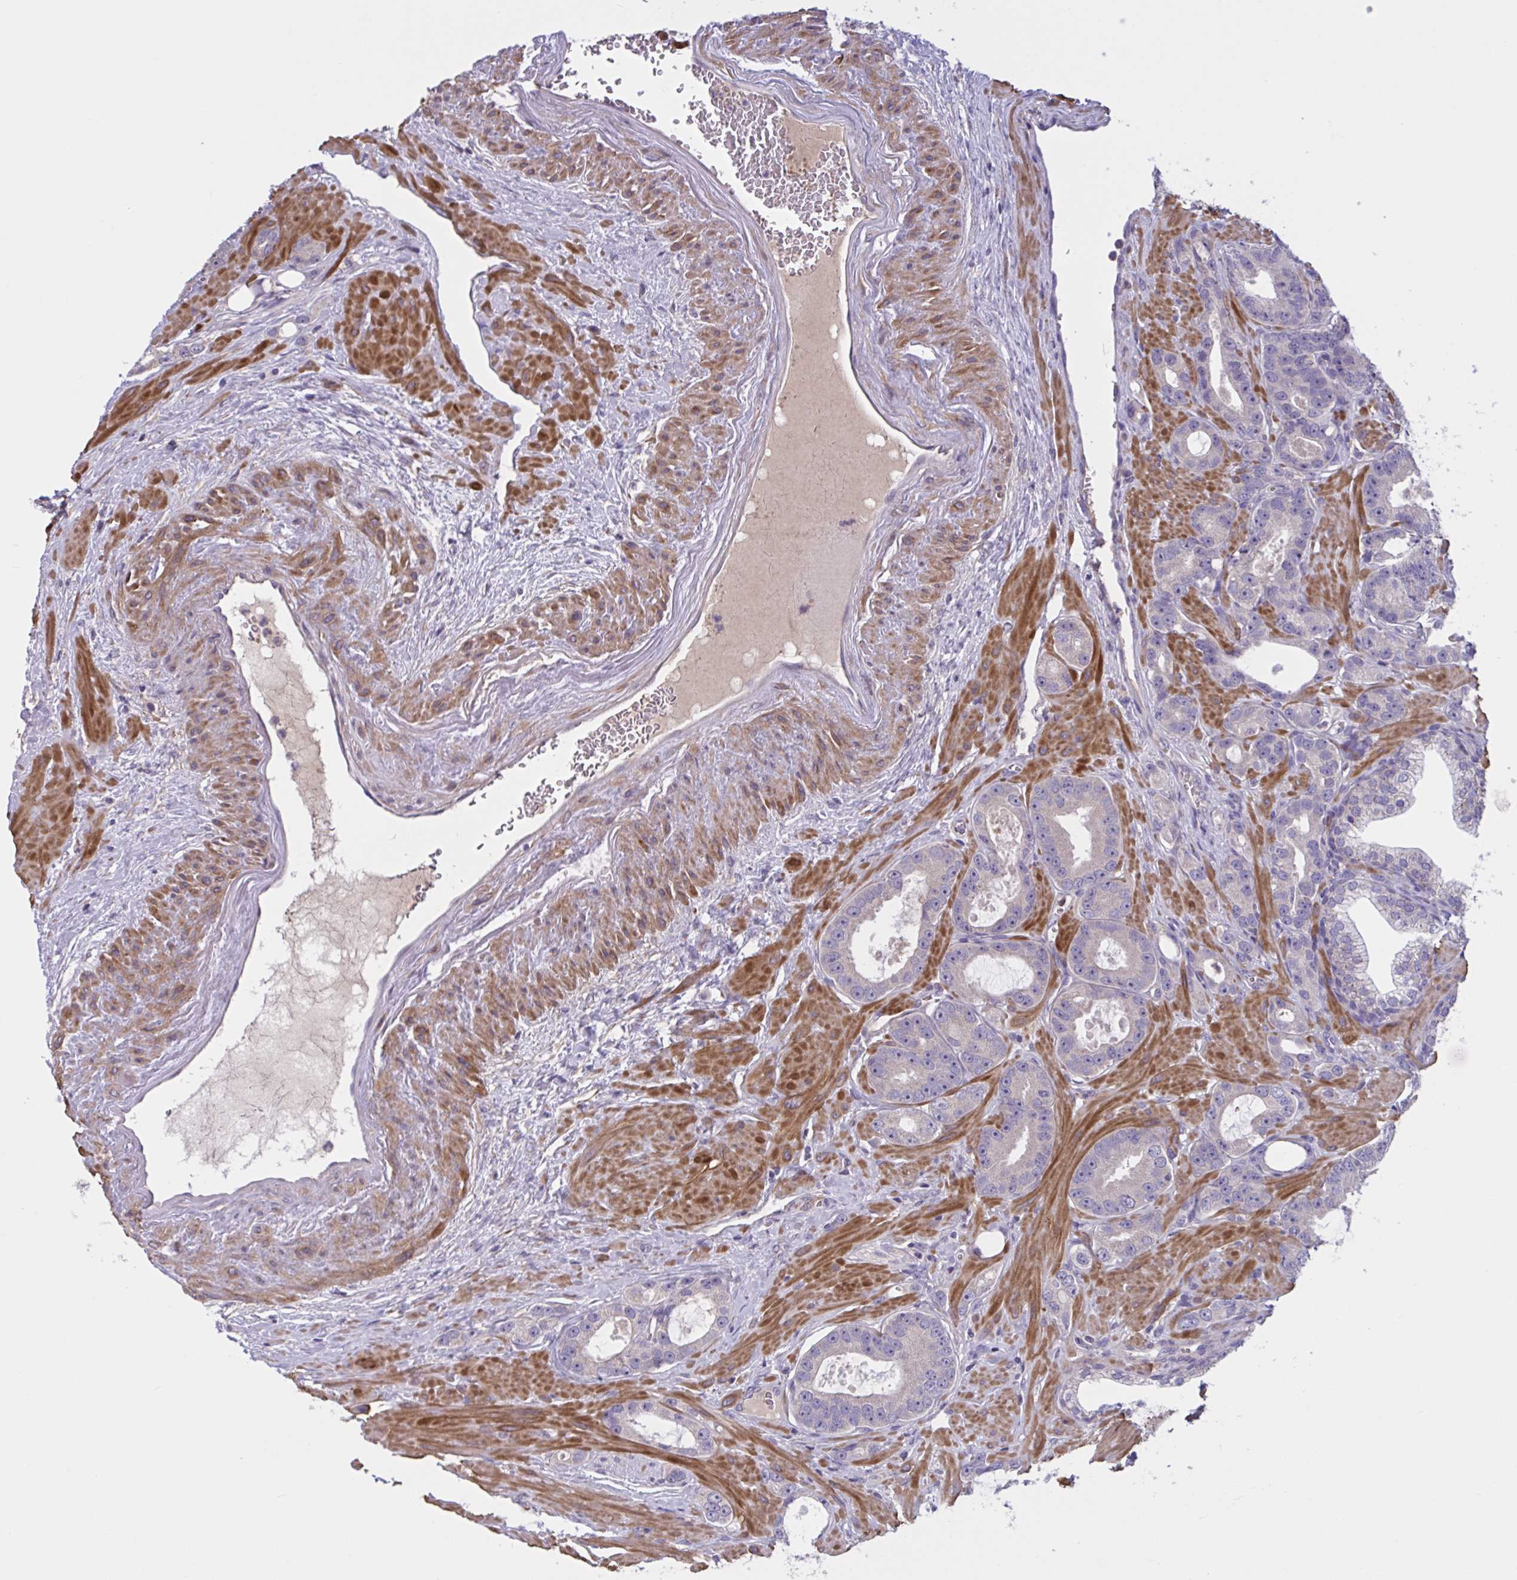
{"staining": {"intensity": "weak", "quantity": "<25%", "location": "cytoplasmic/membranous"}, "tissue": "prostate cancer", "cell_type": "Tumor cells", "image_type": "cancer", "snomed": [{"axis": "morphology", "description": "Adenocarcinoma, High grade"}, {"axis": "topography", "description": "Prostate"}], "caption": "A high-resolution photomicrograph shows immunohistochemistry (IHC) staining of prostate cancer (adenocarcinoma (high-grade)), which displays no significant staining in tumor cells.", "gene": "WNT9B", "patient": {"sex": "male", "age": 65}}